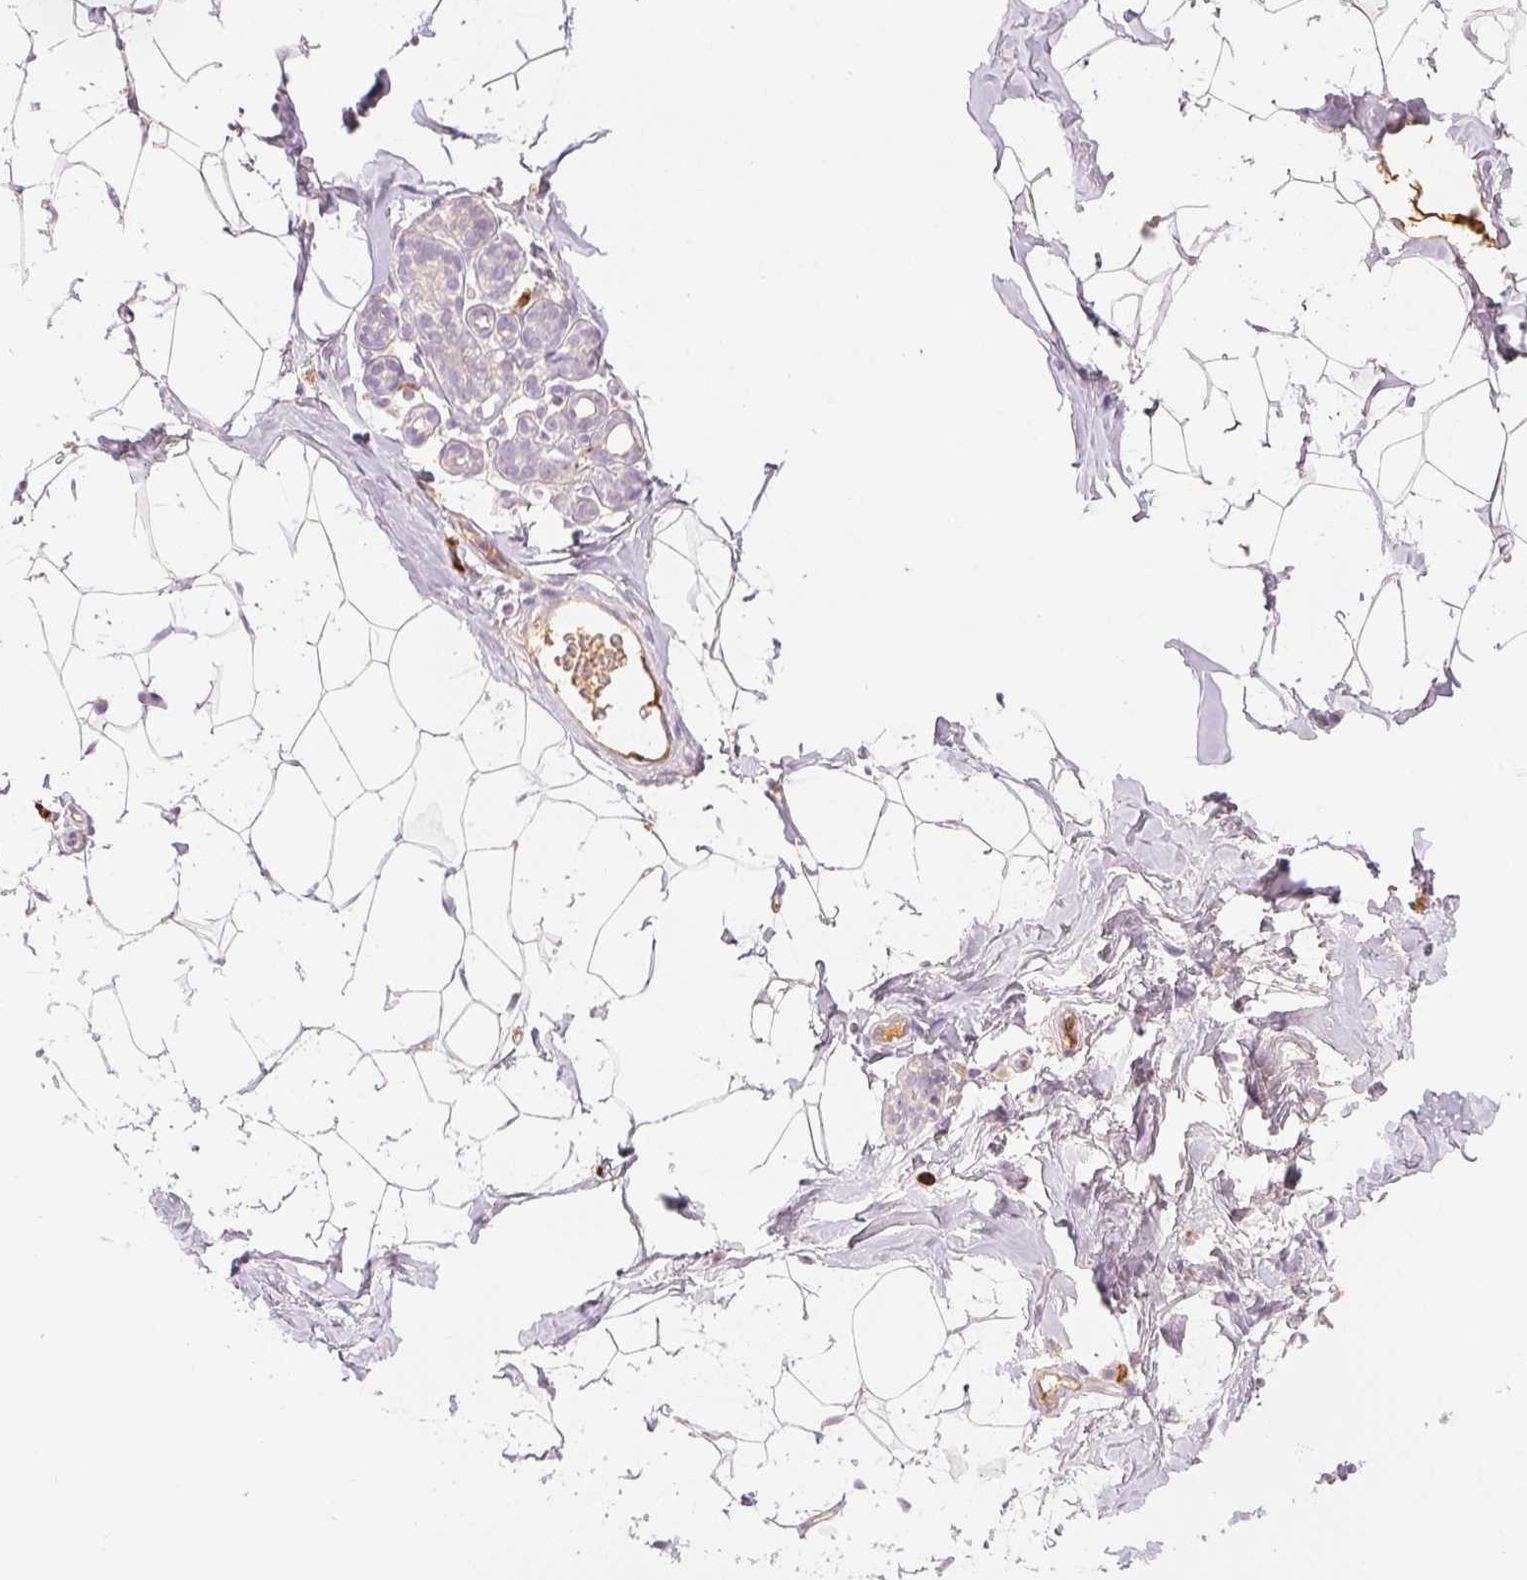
{"staining": {"intensity": "weak", "quantity": "25%-75%", "location": "cytoplasmic/membranous"}, "tissue": "breast", "cell_type": "Adipocytes", "image_type": "normal", "snomed": [{"axis": "morphology", "description": "Normal tissue, NOS"}, {"axis": "topography", "description": "Breast"}], "caption": "Adipocytes demonstrate weak cytoplasmic/membranous expression in about 25%-75% of cells in unremarkable breast. Nuclei are stained in blue.", "gene": "RMDN2", "patient": {"sex": "female", "age": 32}}